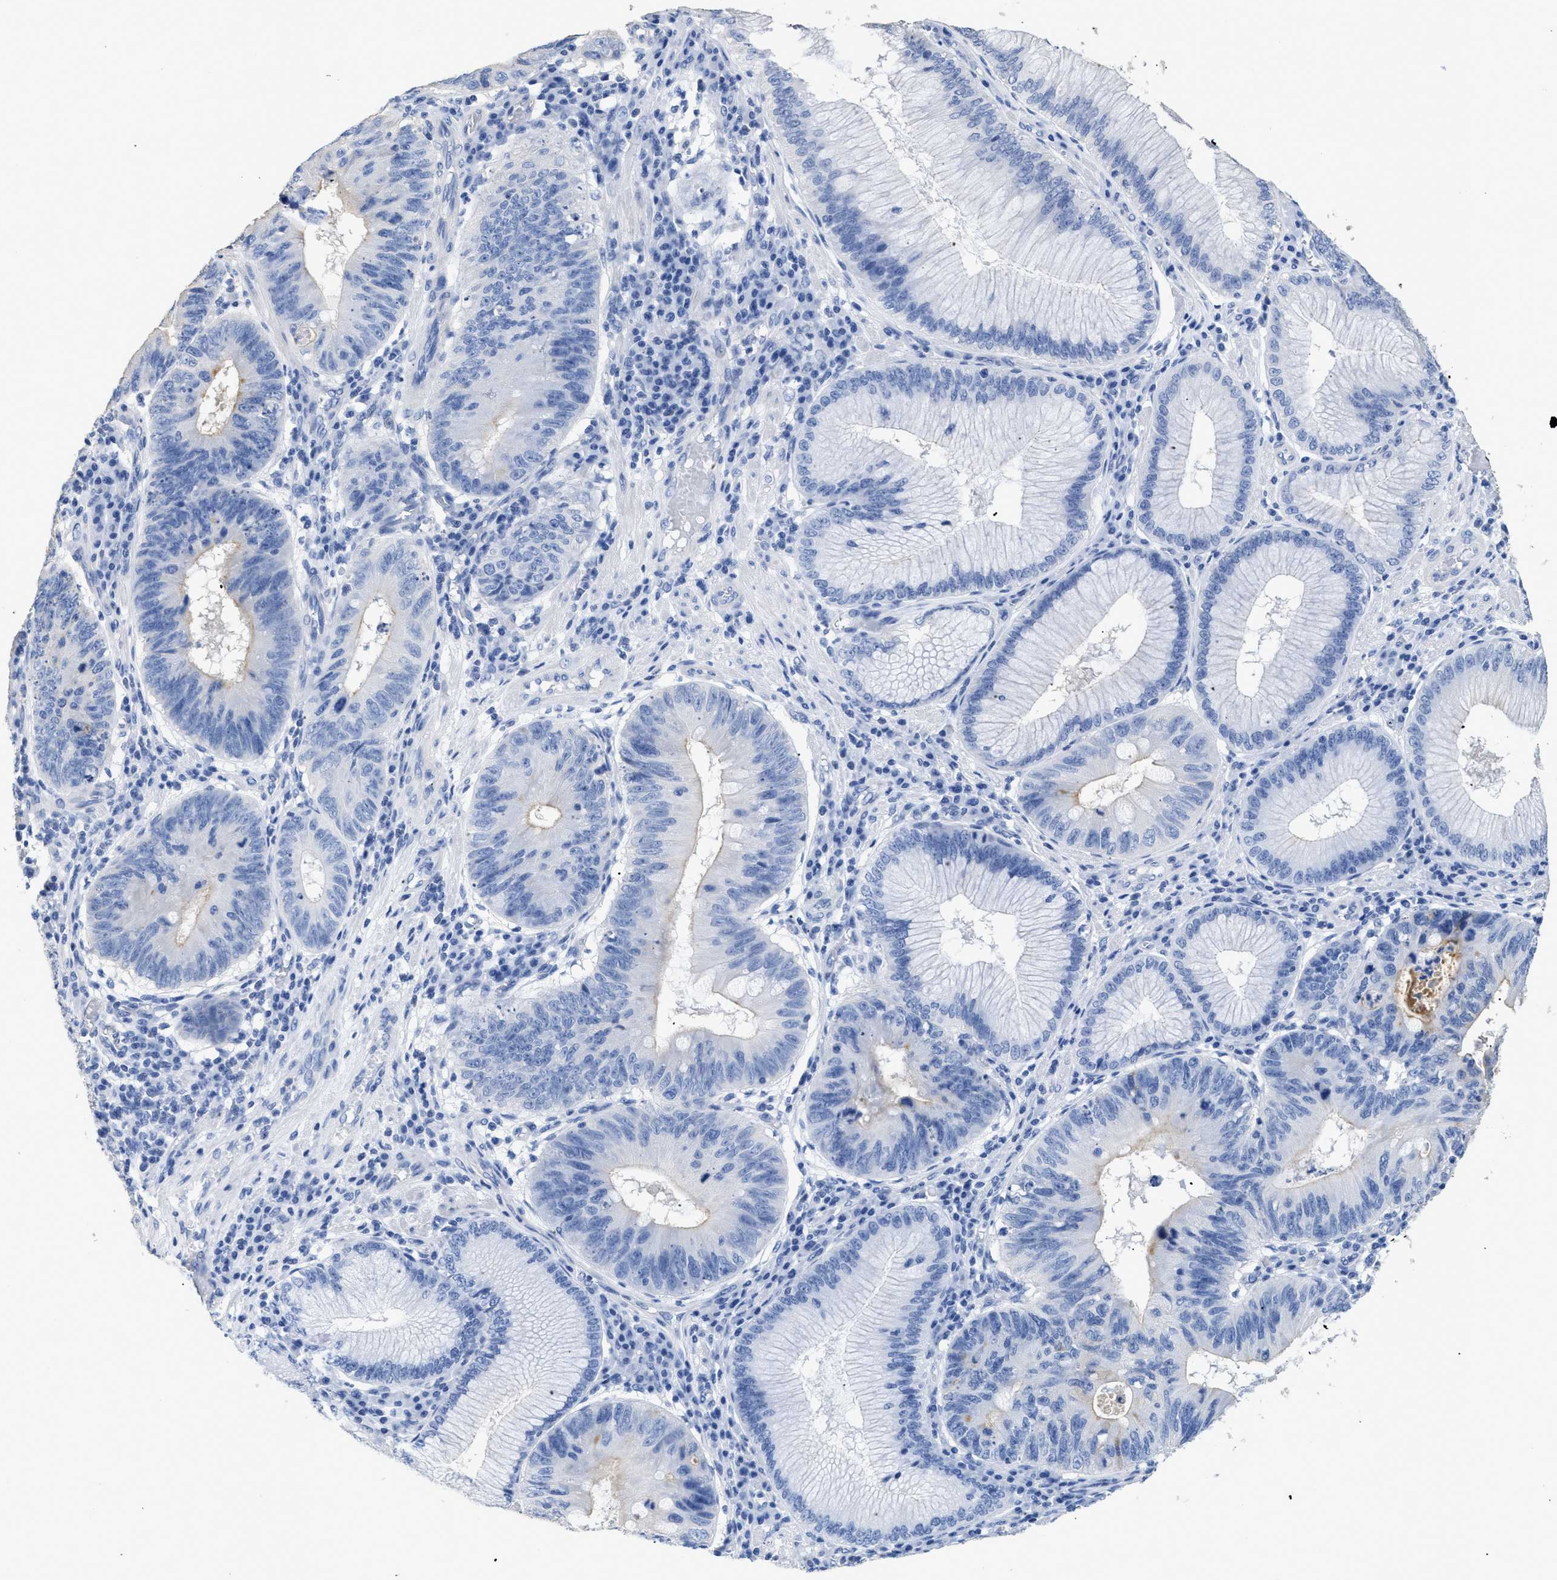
{"staining": {"intensity": "negative", "quantity": "none", "location": "none"}, "tissue": "stomach cancer", "cell_type": "Tumor cells", "image_type": "cancer", "snomed": [{"axis": "morphology", "description": "Adenocarcinoma, NOS"}, {"axis": "topography", "description": "Stomach"}], "caption": "Photomicrograph shows no significant protein expression in tumor cells of stomach cancer.", "gene": "DLC1", "patient": {"sex": "male", "age": 59}}